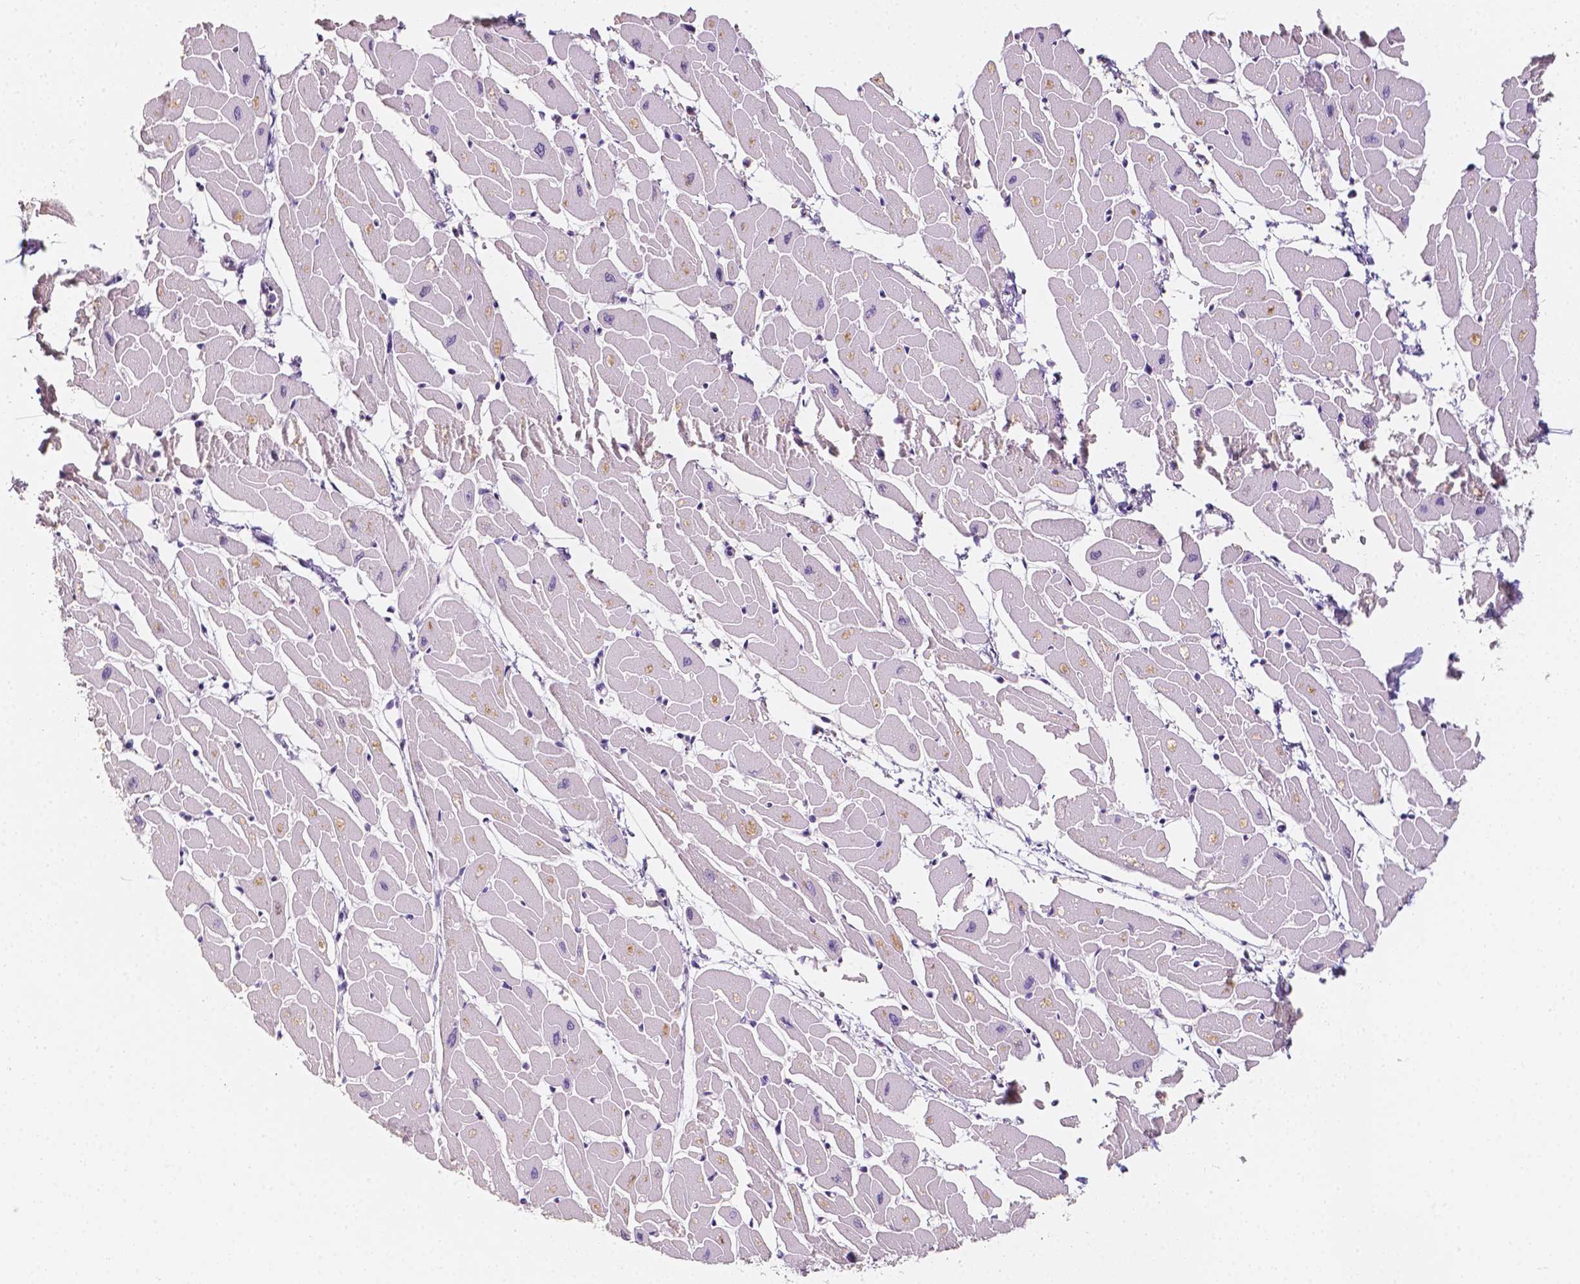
{"staining": {"intensity": "negative", "quantity": "none", "location": "none"}, "tissue": "heart muscle", "cell_type": "Cardiomyocytes", "image_type": "normal", "snomed": [{"axis": "morphology", "description": "Normal tissue, NOS"}, {"axis": "topography", "description": "Heart"}], "caption": "High power microscopy image of an IHC image of normal heart muscle, revealing no significant staining in cardiomyocytes. (DAB immunohistochemistry (IHC) with hematoxylin counter stain).", "gene": "TAL1", "patient": {"sex": "male", "age": 57}}